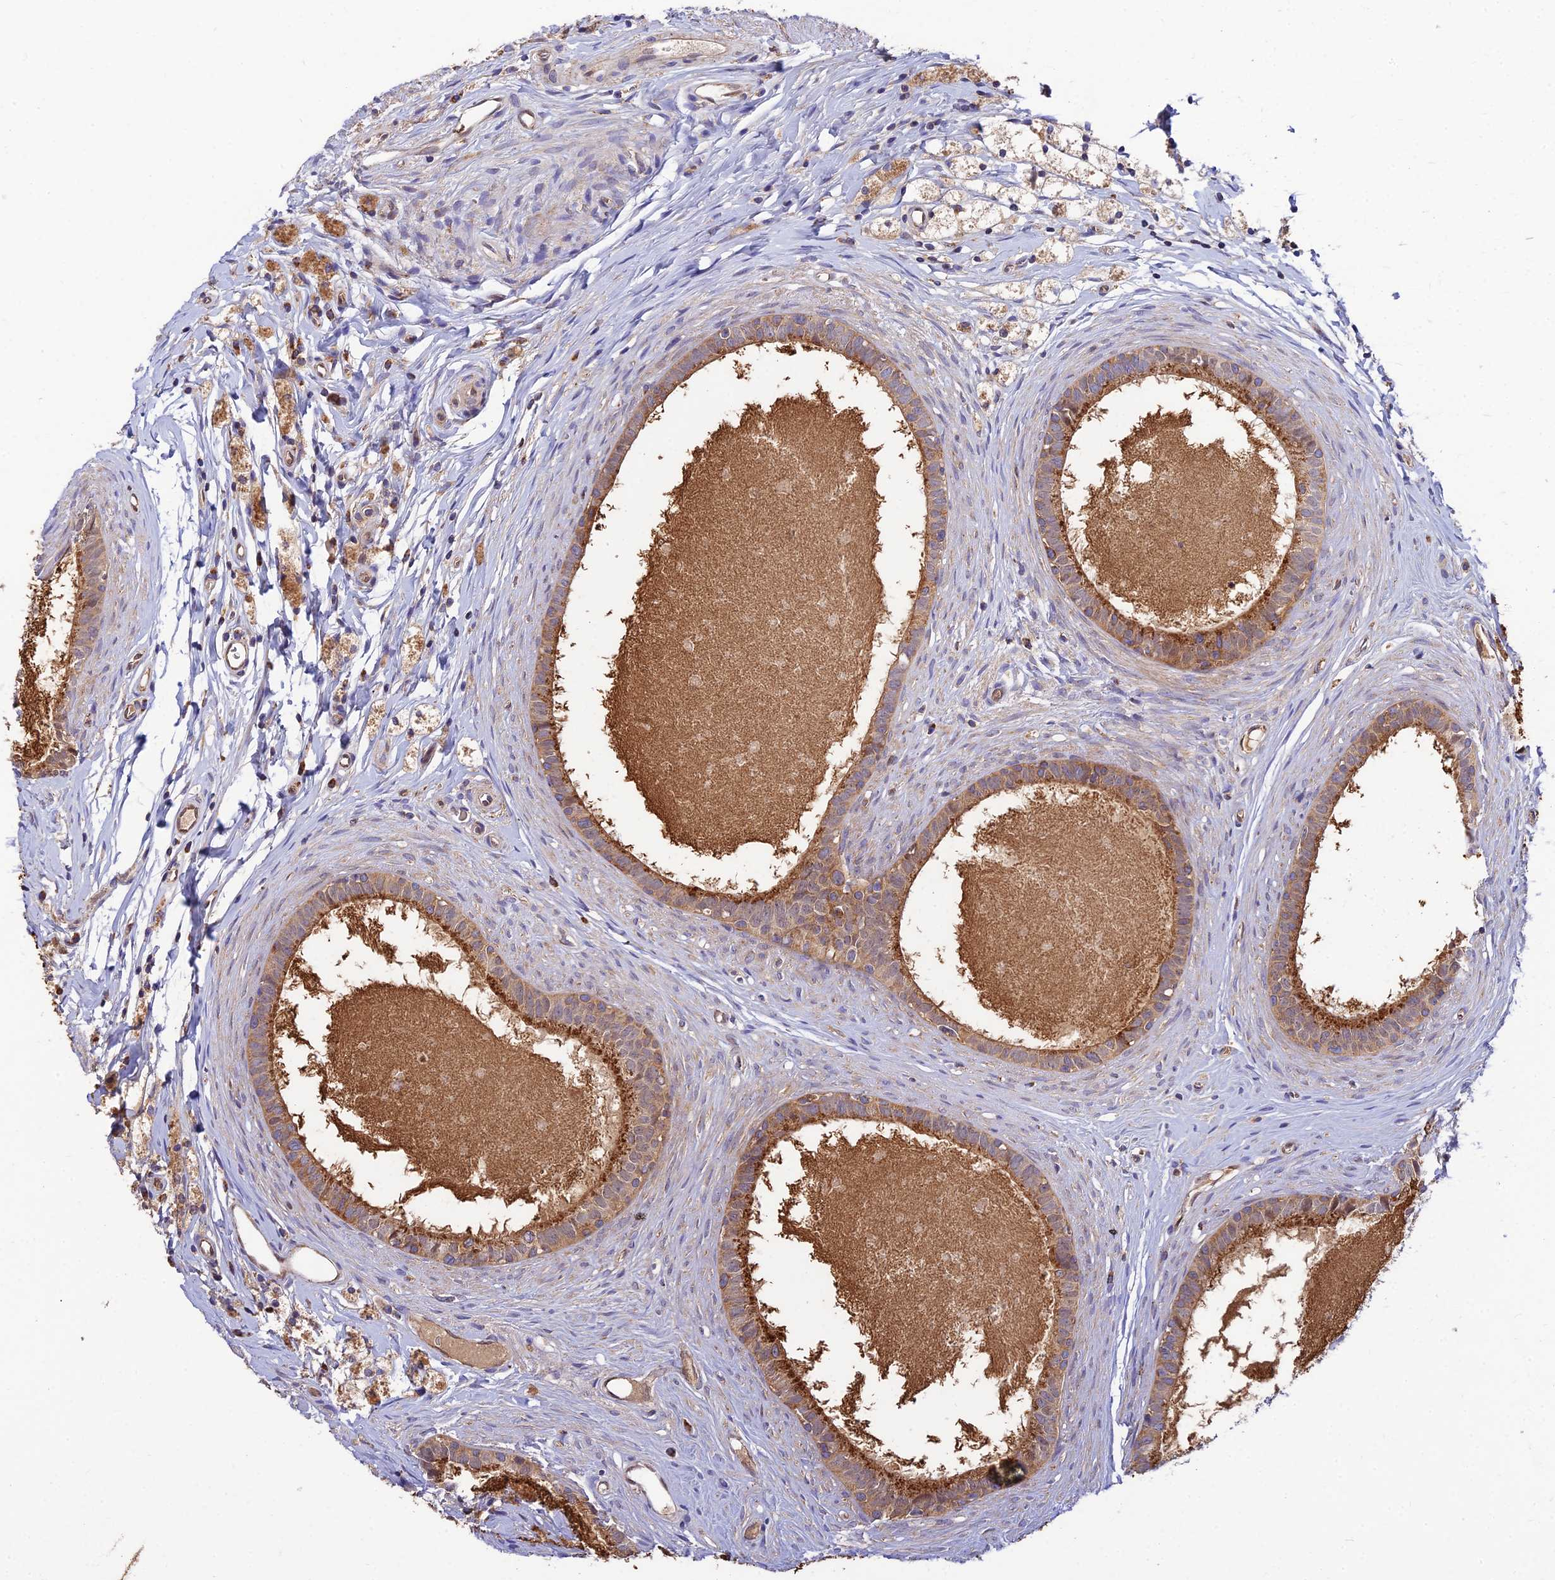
{"staining": {"intensity": "moderate", "quantity": "25%-75%", "location": "cytoplasmic/membranous"}, "tissue": "epididymis", "cell_type": "Glandular cells", "image_type": "normal", "snomed": [{"axis": "morphology", "description": "Normal tissue, NOS"}, {"axis": "topography", "description": "Epididymis"}], "caption": "Moderate cytoplasmic/membranous positivity is identified in about 25%-75% of glandular cells in unremarkable epididymis. (Brightfield microscopy of DAB IHC at high magnification).", "gene": "PODNL1", "patient": {"sex": "male", "age": 80}}